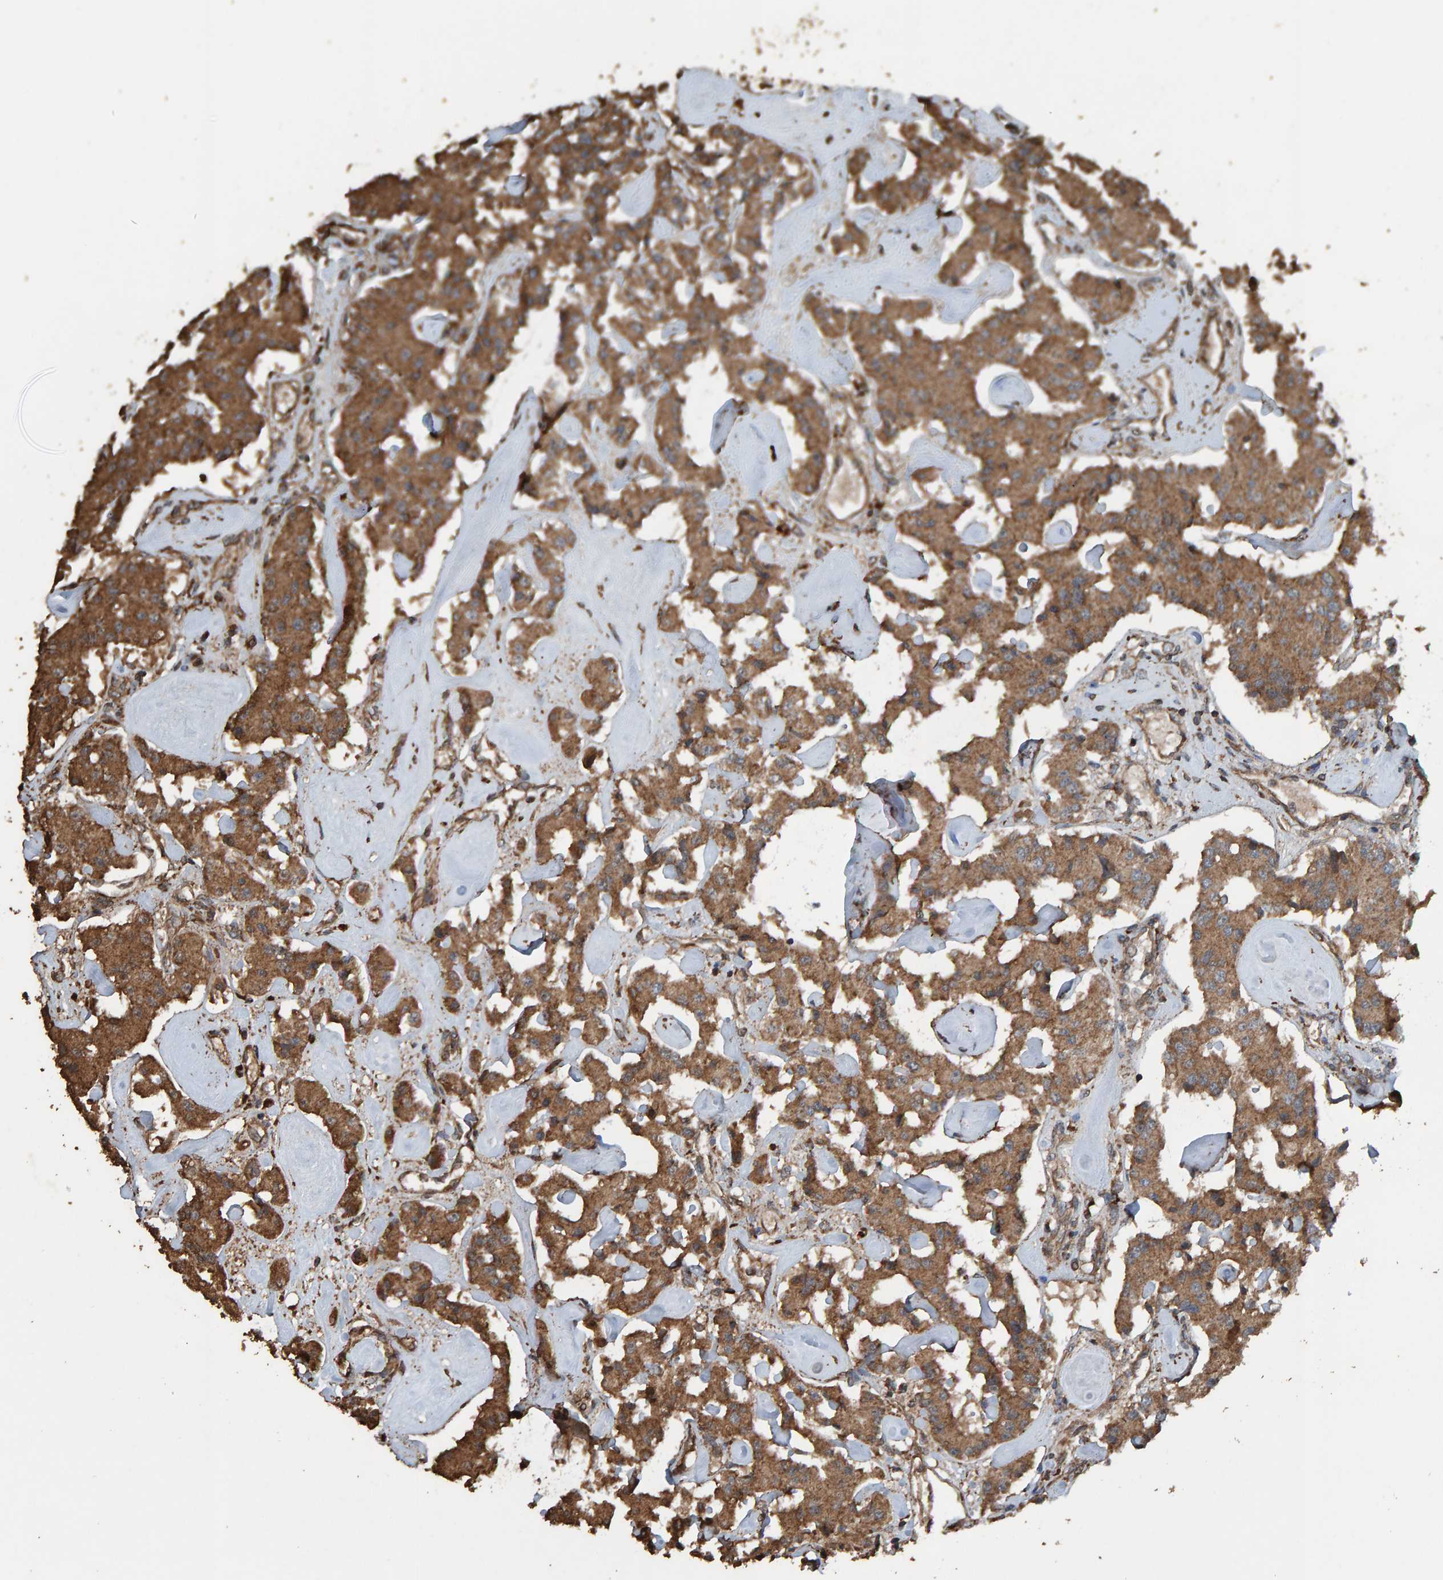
{"staining": {"intensity": "moderate", "quantity": ">75%", "location": "cytoplasmic/membranous"}, "tissue": "carcinoid", "cell_type": "Tumor cells", "image_type": "cancer", "snomed": [{"axis": "morphology", "description": "Carcinoid, malignant, NOS"}, {"axis": "topography", "description": "Pancreas"}], "caption": "This histopathology image shows IHC staining of human carcinoid, with medium moderate cytoplasmic/membranous positivity in about >75% of tumor cells.", "gene": "DUS1L", "patient": {"sex": "male", "age": 41}}